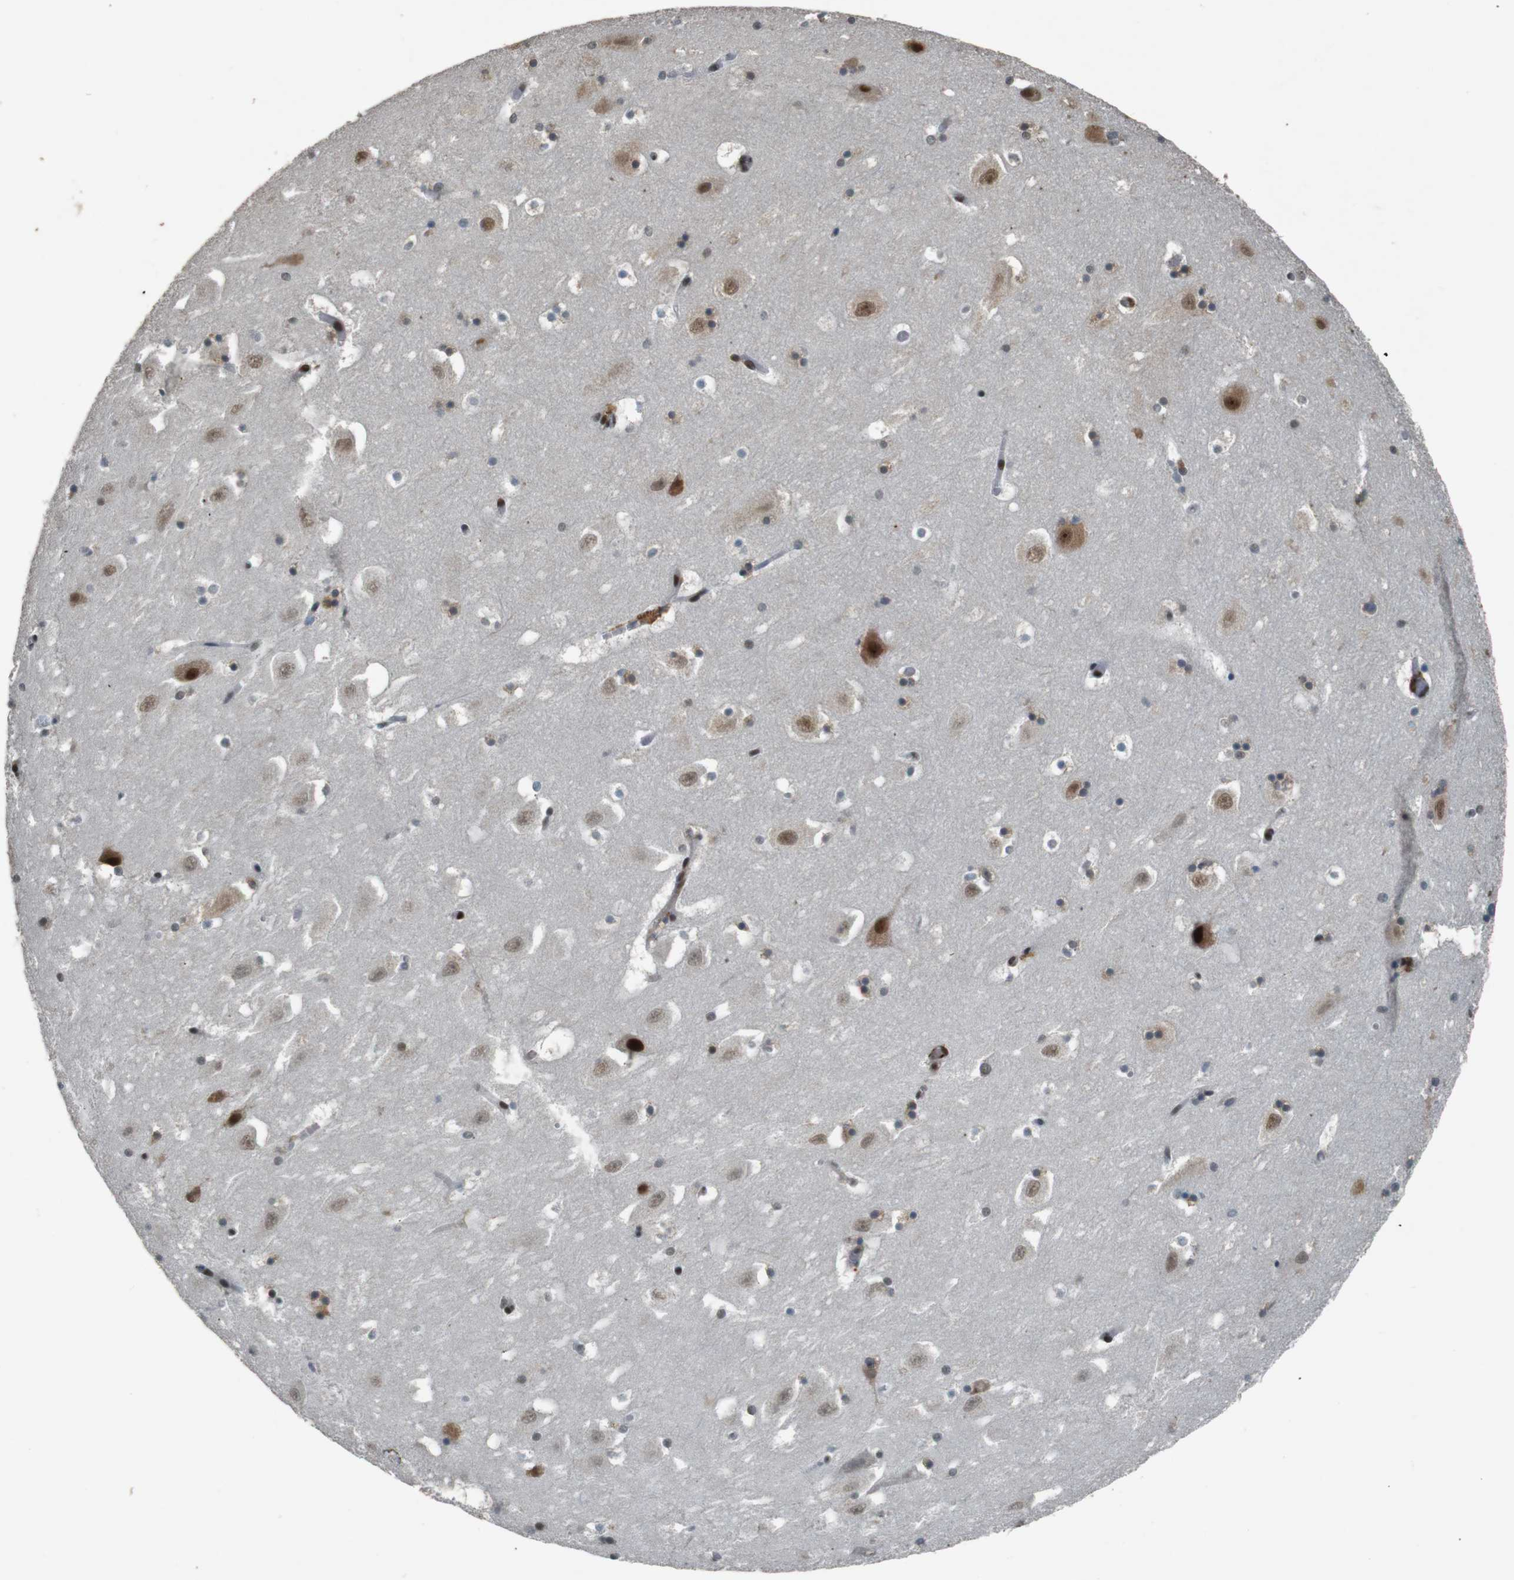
{"staining": {"intensity": "moderate", "quantity": "25%-75%", "location": "nuclear"}, "tissue": "hippocampus", "cell_type": "Glial cells", "image_type": "normal", "snomed": [{"axis": "morphology", "description": "Normal tissue, NOS"}, {"axis": "topography", "description": "Hippocampus"}], "caption": "About 25%-75% of glial cells in normal hippocampus exhibit moderate nuclear protein expression as visualized by brown immunohistochemical staining.", "gene": "HEXIM1", "patient": {"sex": "male", "age": 45}}